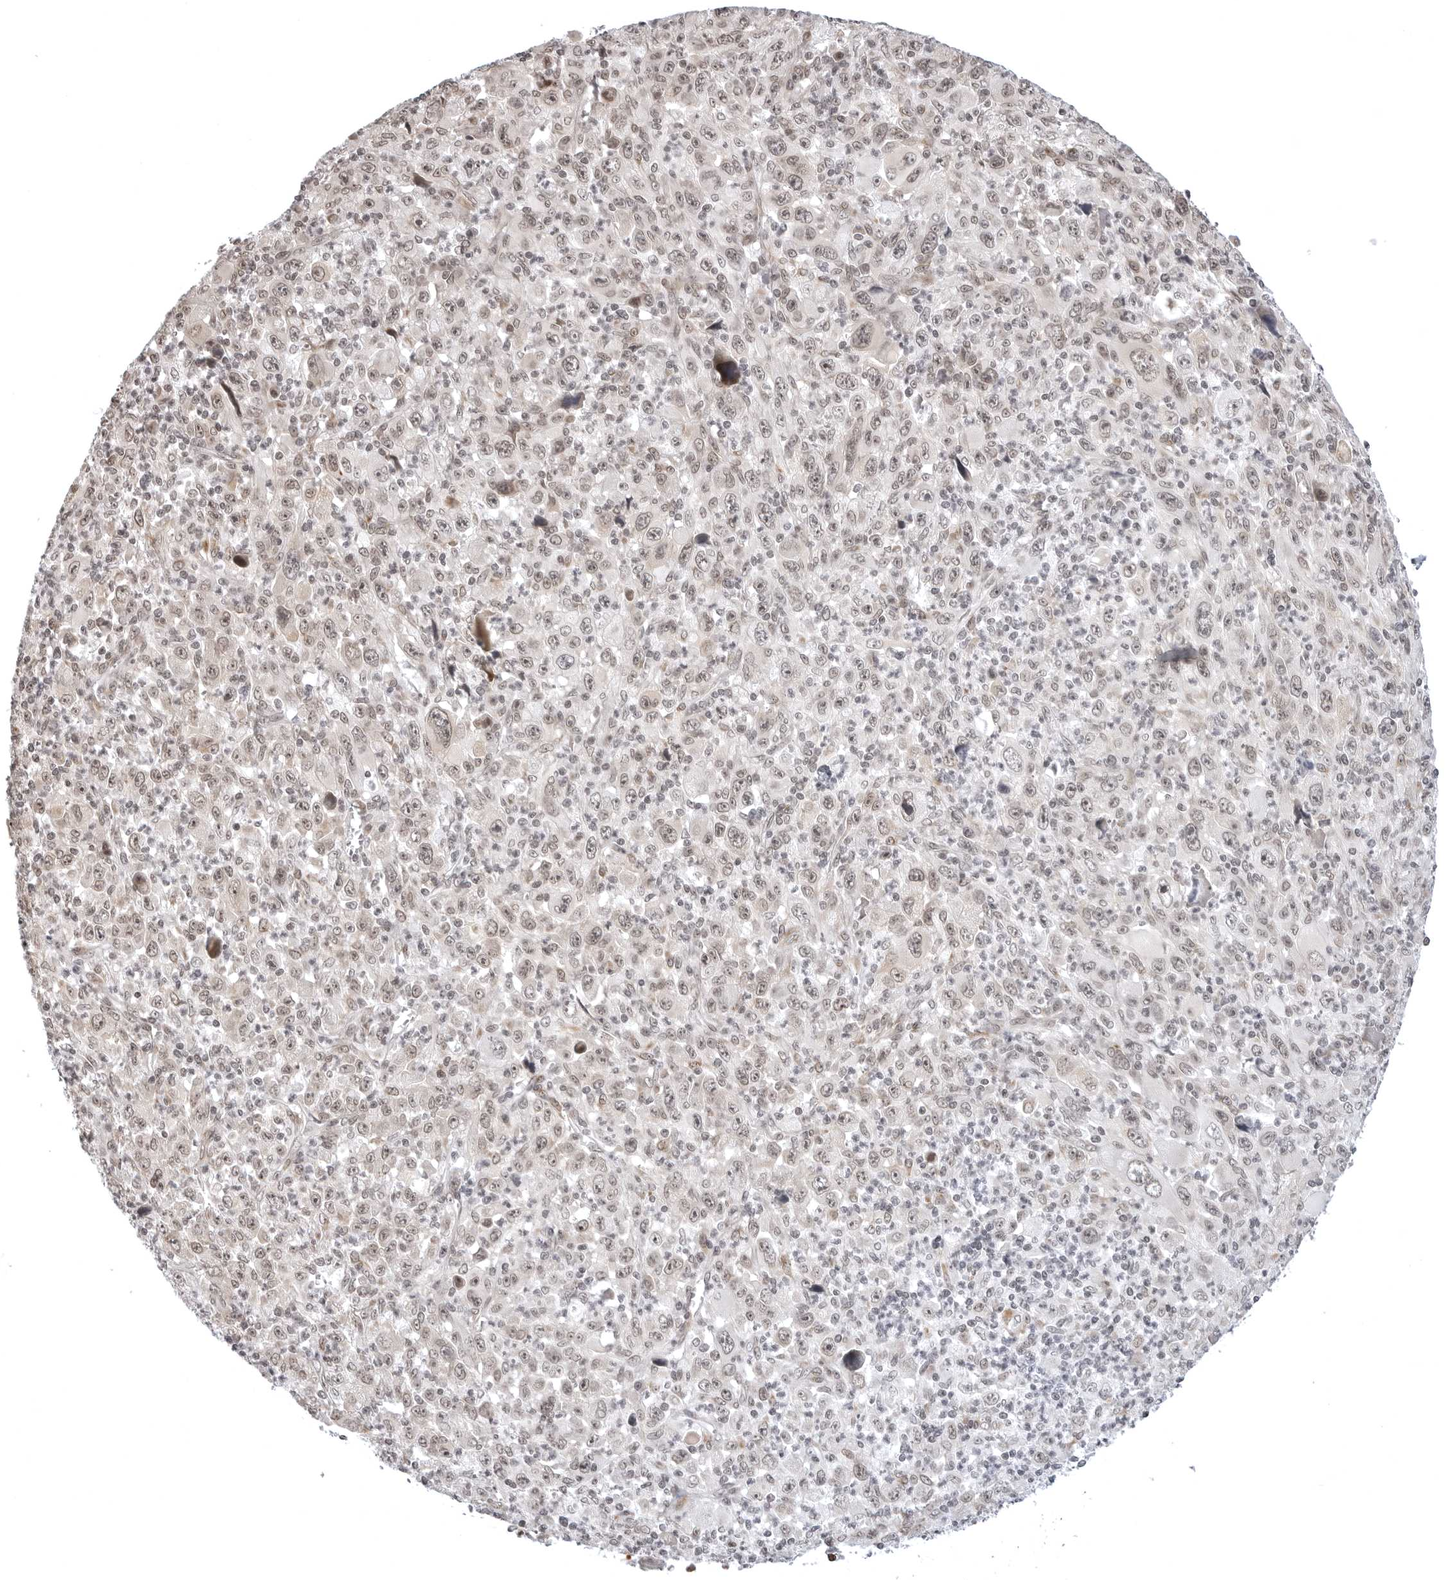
{"staining": {"intensity": "moderate", "quantity": ">75%", "location": "nuclear"}, "tissue": "melanoma", "cell_type": "Tumor cells", "image_type": "cancer", "snomed": [{"axis": "morphology", "description": "Malignant melanoma, Metastatic site"}, {"axis": "topography", "description": "Skin"}], "caption": "Protein analysis of malignant melanoma (metastatic site) tissue shows moderate nuclear expression in about >75% of tumor cells.", "gene": "PHF3", "patient": {"sex": "female", "age": 56}}